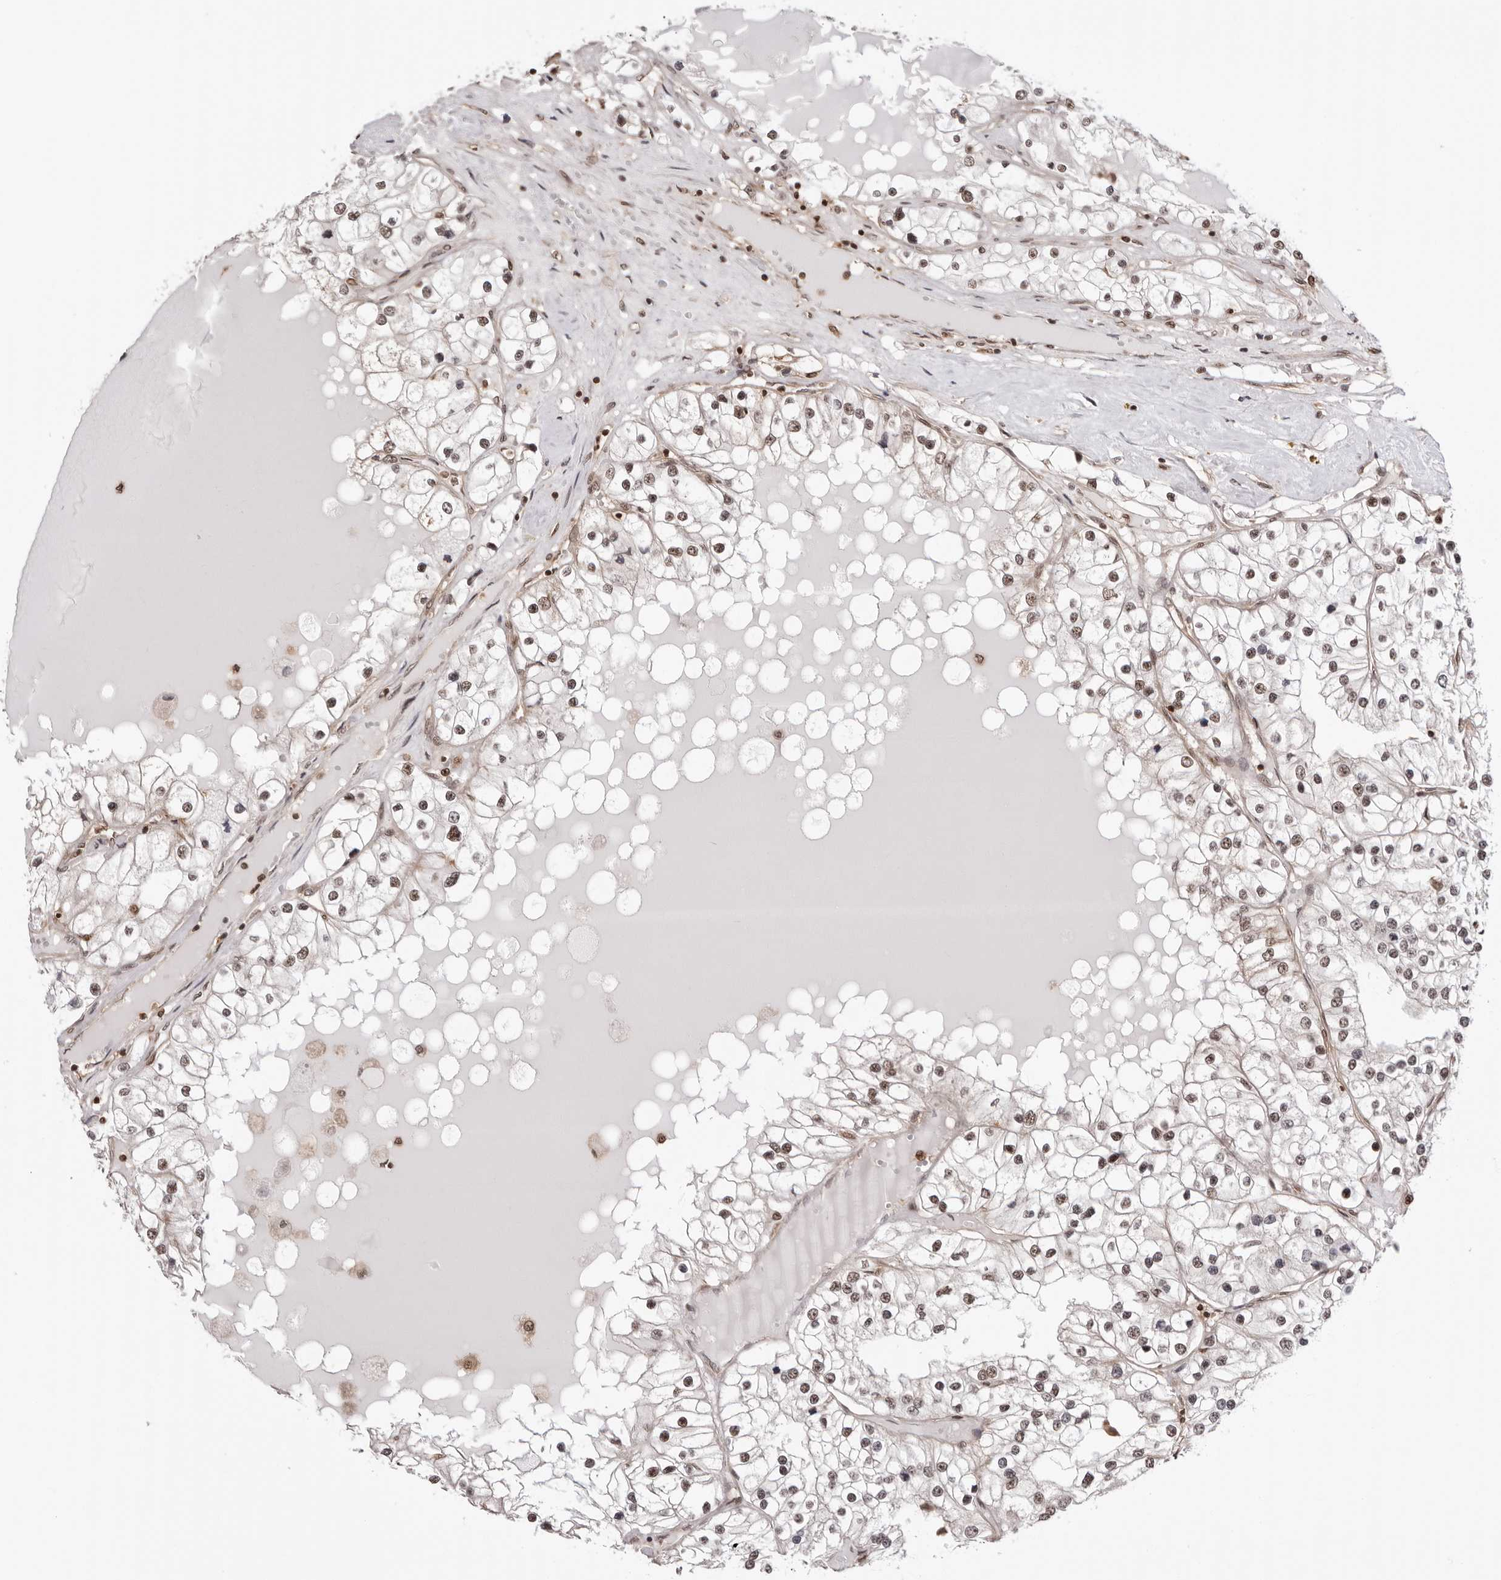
{"staining": {"intensity": "moderate", "quantity": ">75%", "location": "nuclear"}, "tissue": "renal cancer", "cell_type": "Tumor cells", "image_type": "cancer", "snomed": [{"axis": "morphology", "description": "Adenocarcinoma, NOS"}, {"axis": "topography", "description": "Kidney"}], "caption": "A brown stain highlights moderate nuclear expression of a protein in human renal cancer (adenocarcinoma) tumor cells. Ihc stains the protein of interest in brown and the nuclei are stained blue.", "gene": "SDE2", "patient": {"sex": "male", "age": 68}}